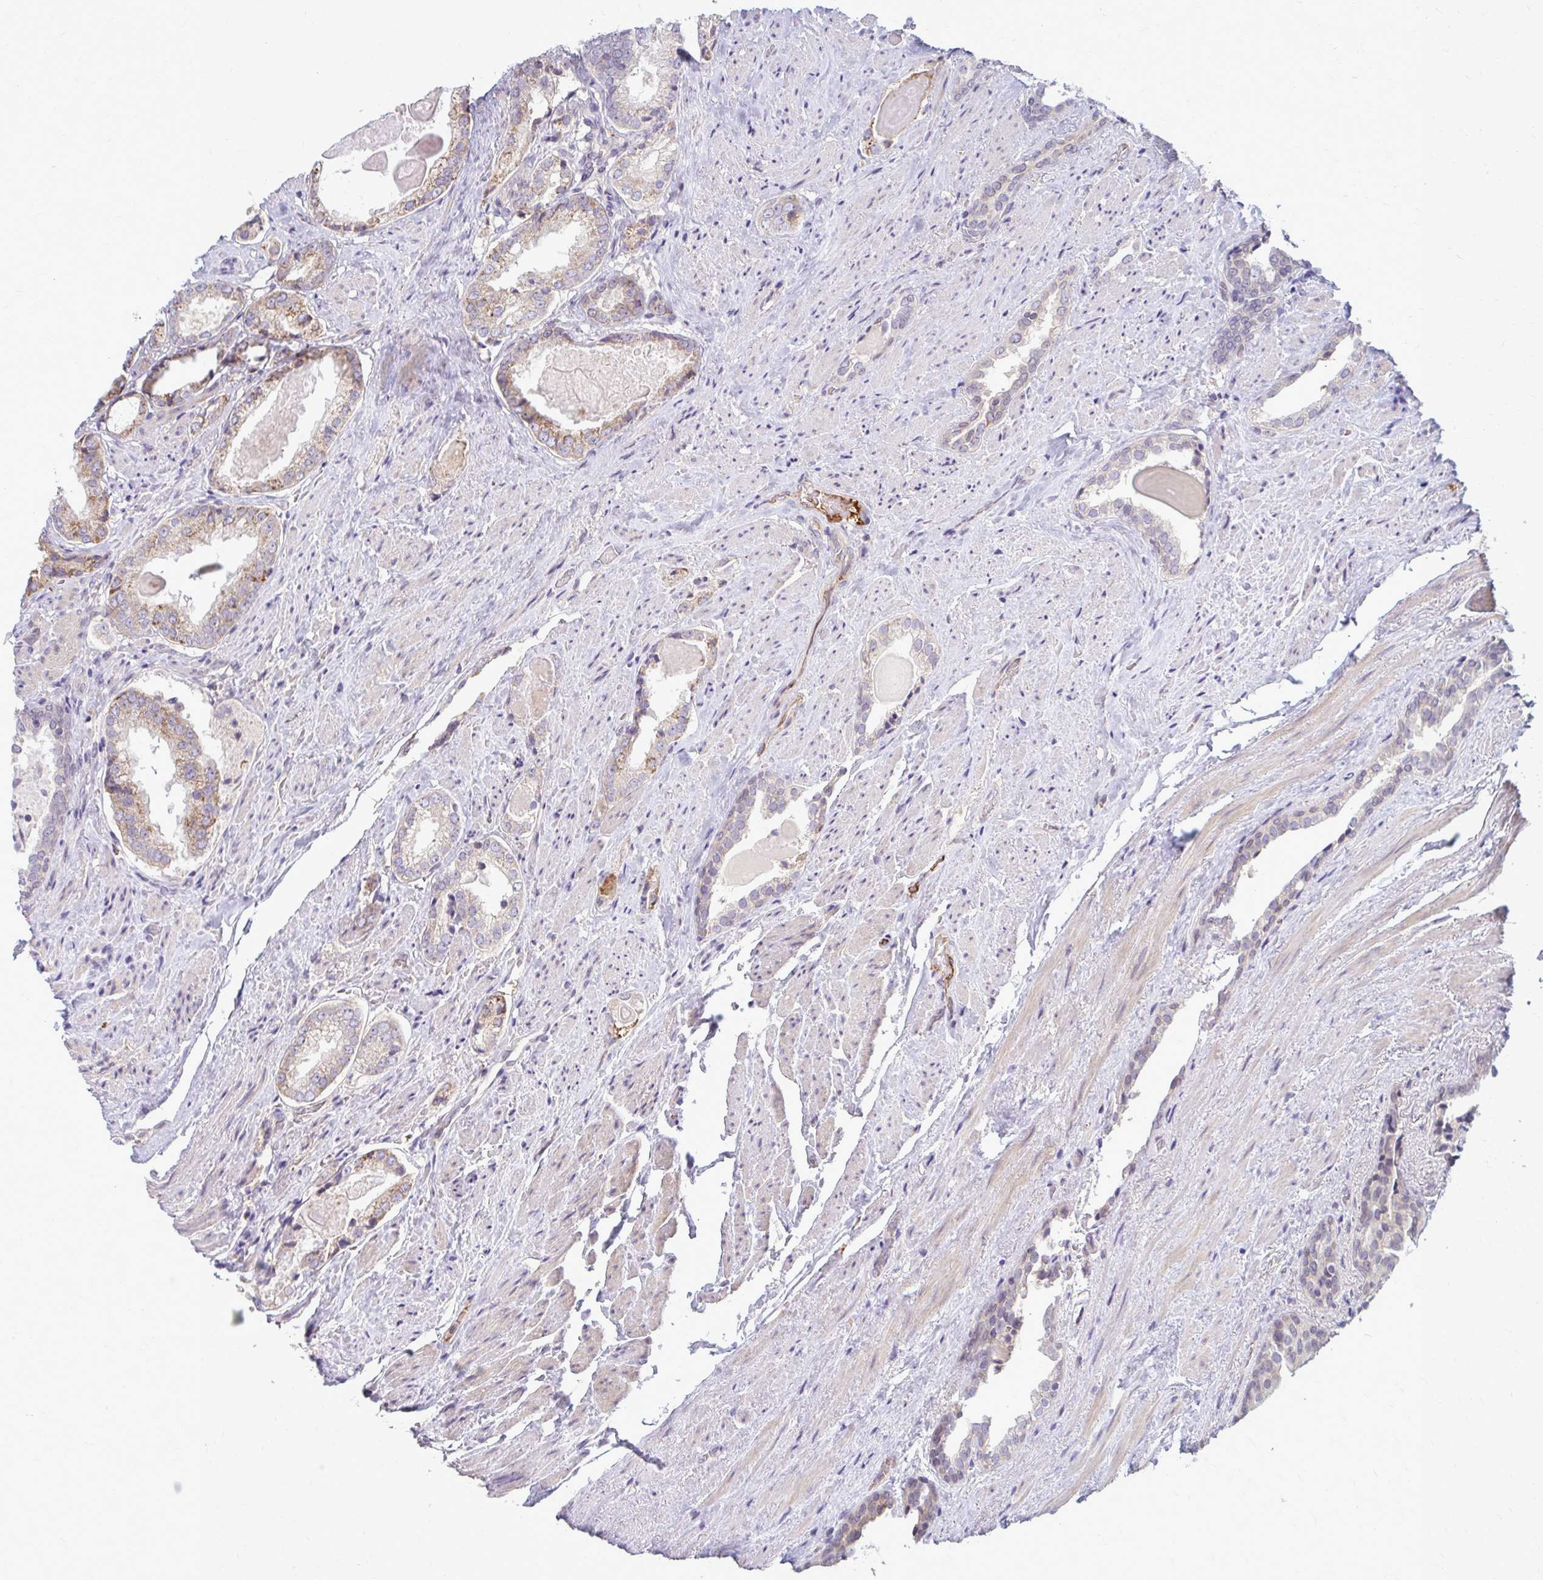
{"staining": {"intensity": "negative", "quantity": "none", "location": "none"}, "tissue": "prostate cancer", "cell_type": "Tumor cells", "image_type": "cancer", "snomed": [{"axis": "morphology", "description": "Adenocarcinoma, High grade"}, {"axis": "topography", "description": "Prostate"}], "caption": "DAB immunohistochemical staining of high-grade adenocarcinoma (prostate) displays no significant staining in tumor cells.", "gene": "MCRIP2", "patient": {"sex": "male", "age": 65}}